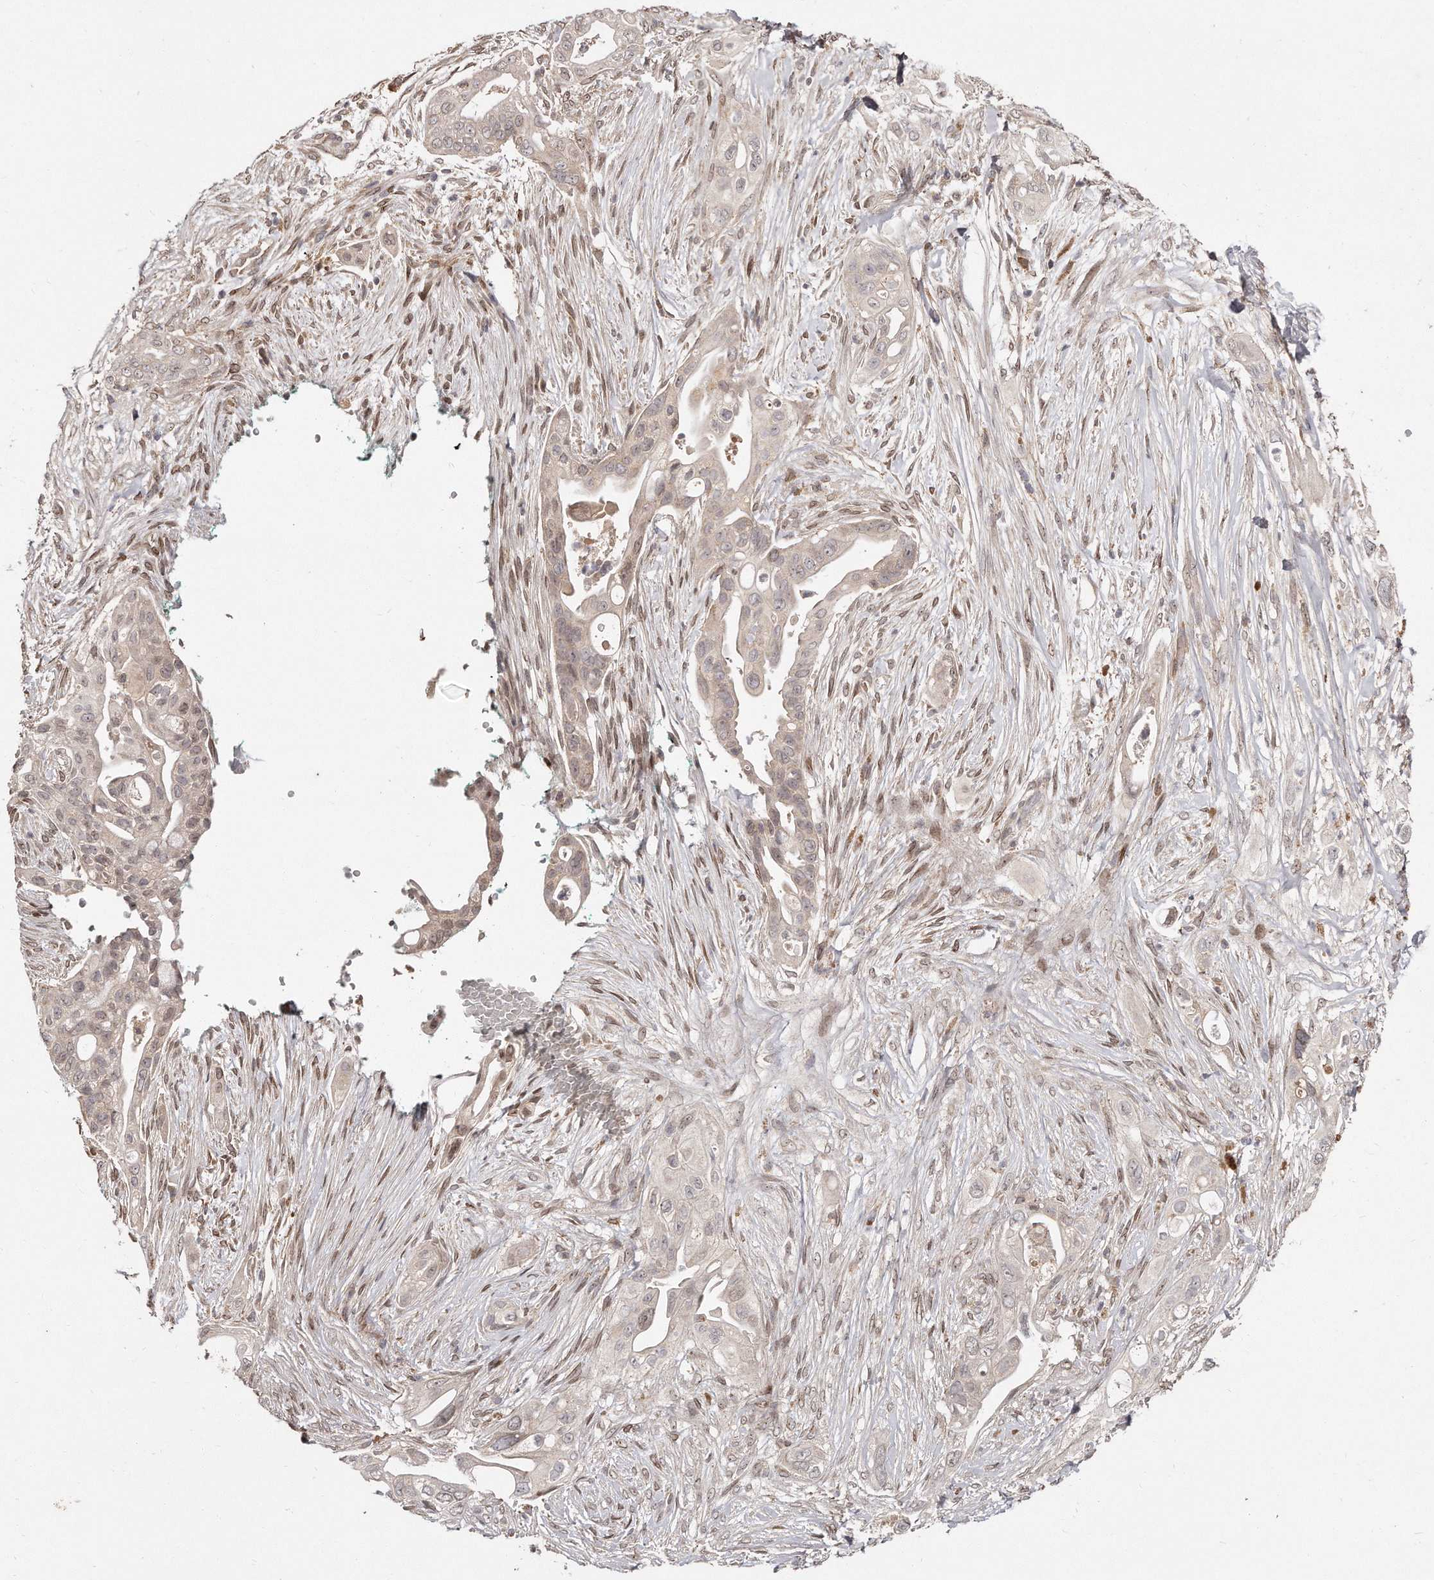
{"staining": {"intensity": "weak", "quantity": "<25%", "location": "nuclear"}, "tissue": "pancreatic cancer", "cell_type": "Tumor cells", "image_type": "cancer", "snomed": [{"axis": "morphology", "description": "Adenocarcinoma, NOS"}, {"axis": "topography", "description": "Pancreas"}], "caption": "DAB (3,3'-diaminobenzidine) immunohistochemical staining of pancreatic cancer displays no significant positivity in tumor cells. Brightfield microscopy of immunohistochemistry stained with DAB (3,3'-diaminobenzidine) (brown) and hematoxylin (blue), captured at high magnification.", "gene": "HASPIN", "patient": {"sex": "male", "age": 53}}